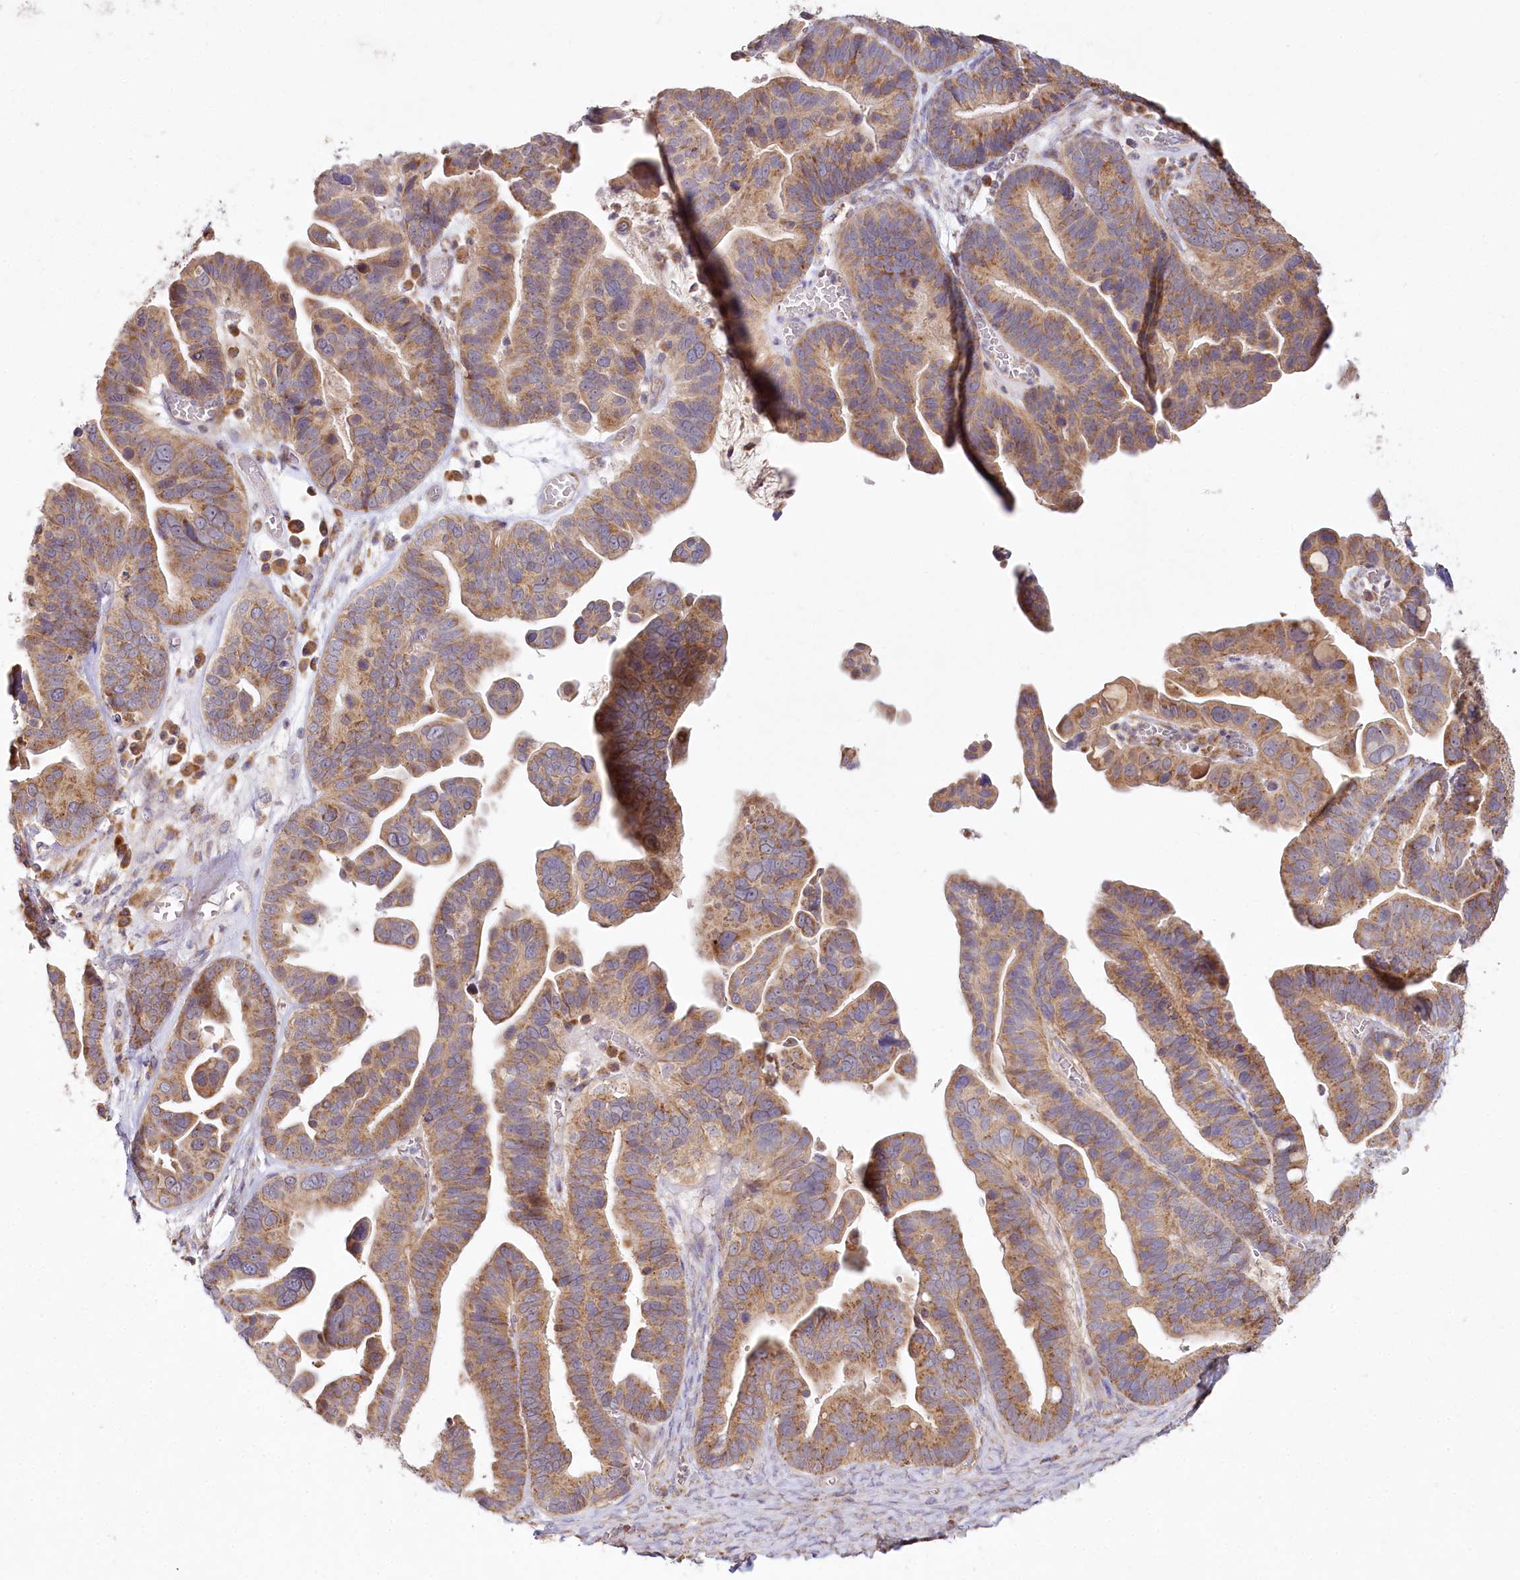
{"staining": {"intensity": "moderate", "quantity": ">75%", "location": "cytoplasmic/membranous"}, "tissue": "ovarian cancer", "cell_type": "Tumor cells", "image_type": "cancer", "snomed": [{"axis": "morphology", "description": "Cystadenocarcinoma, serous, NOS"}, {"axis": "topography", "description": "Ovary"}], "caption": "A medium amount of moderate cytoplasmic/membranous staining is present in about >75% of tumor cells in ovarian cancer (serous cystadenocarcinoma) tissue. The staining was performed using DAB (3,3'-diaminobenzidine), with brown indicating positive protein expression. Nuclei are stained blue with hematoxylin.", "gene": "ACOX2", "patient": {"sex": "female", "age": 56}}